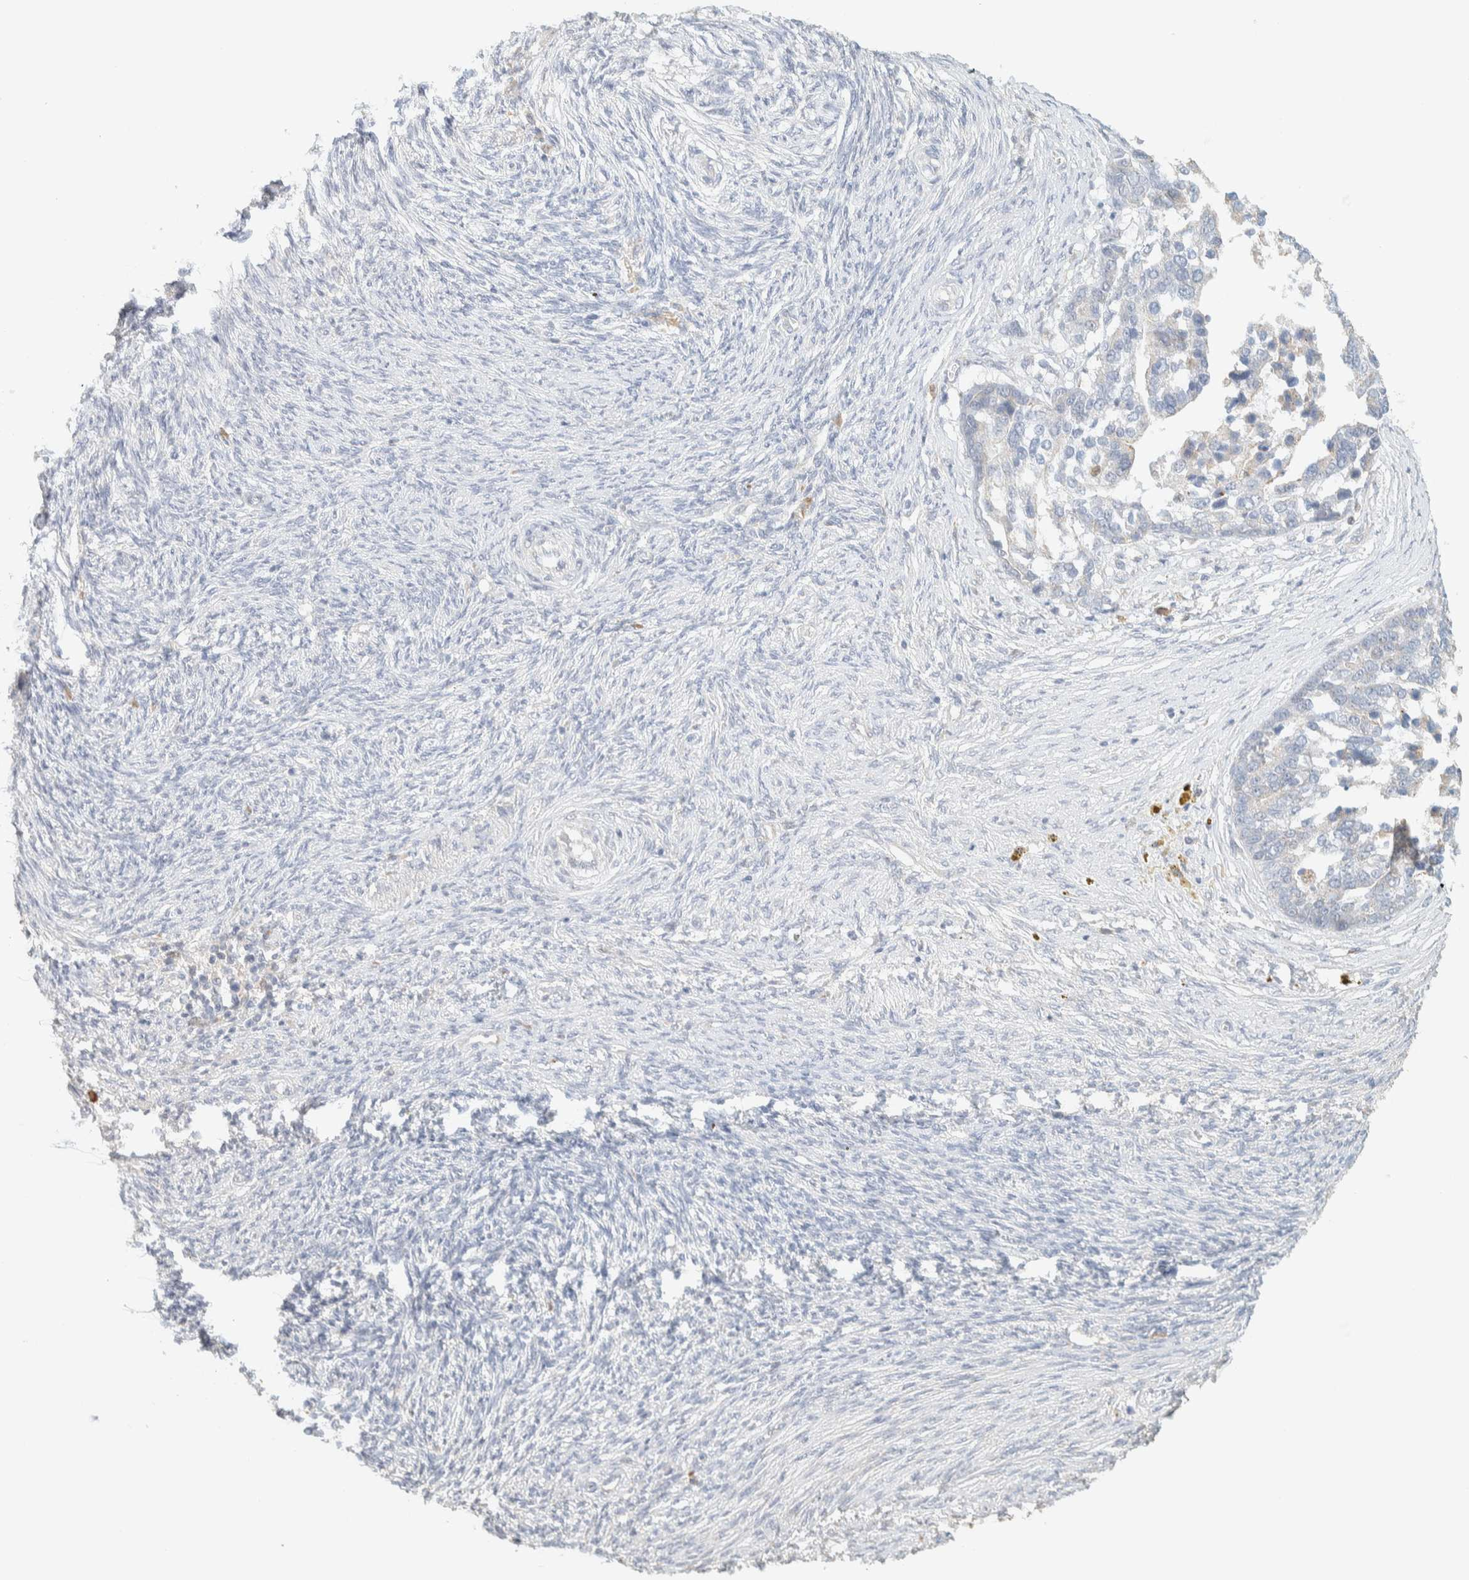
{"staining": {"intensity": "negative", "quantity": "none", "location": "none"}, "tissue": "ovarian cancer", "cell_type": "Tumor cells", "image_type": "cancer", "snomed": [{"axis": "morphology", "description": "Cystadenocarcinoma, serous, NOS"}, {"axis": "topography", "description": "Ovary"}], "caption": "Ovarian cancer stained for a protein using IHC exhibits no staining tumor cells.", "gene": "TTC3", "patient": {"sex": "female", "age": 44}}